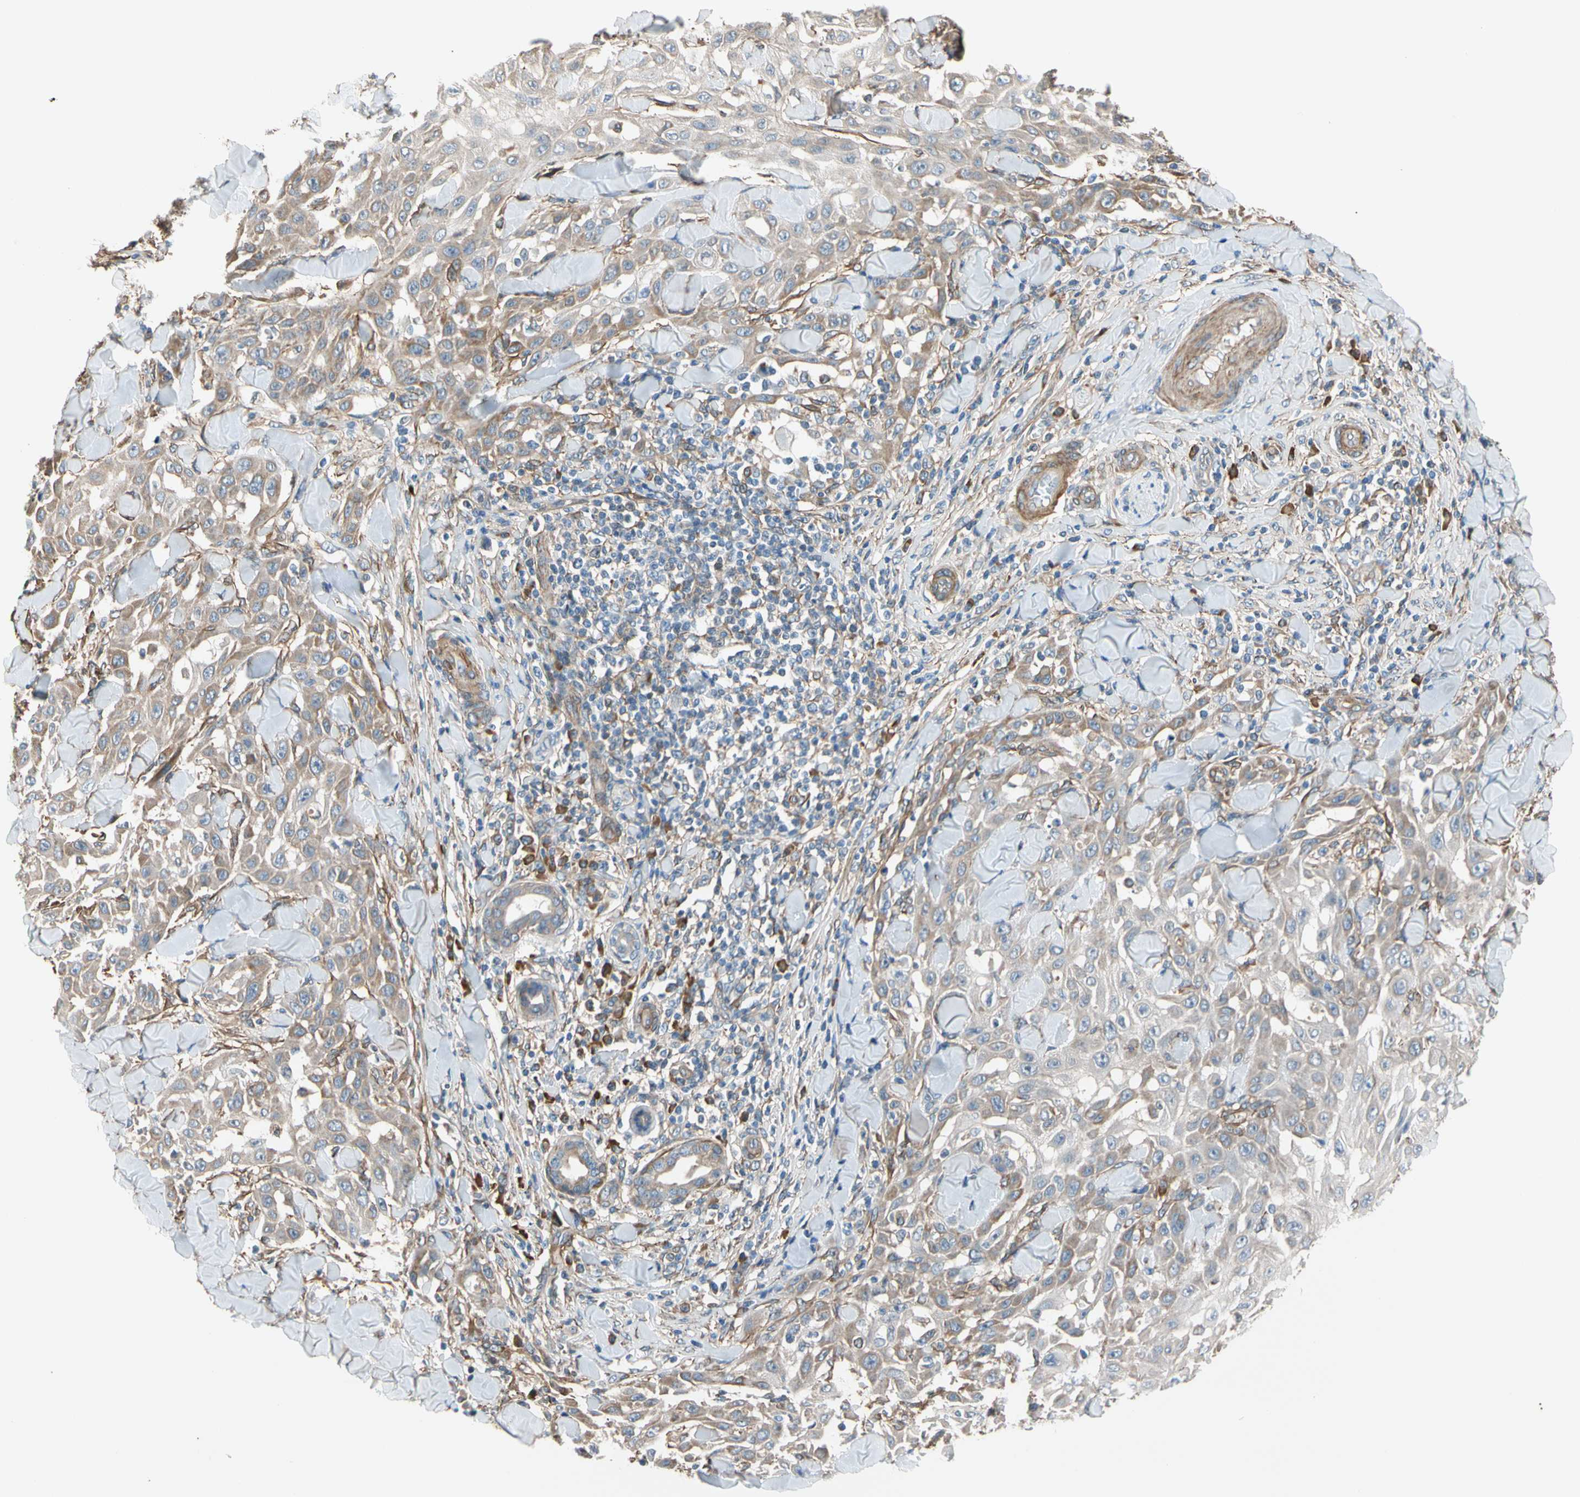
{"staining": {"intensity": "weak", "quantity": ">75%", "location": "cytoplasmic/membranous"}, "tissue": "skin cancer", "cell_type": "Tumor cells", "image_type": "cancer", "snomed": [{"axis": "morphology", "description": "Squamous cell carcinoma, NOS"}, {"axis": "topography", "description": "Skin"}], "caption": "Brown immunohistochemical staining in human skin cancer reveals weak cytoplasmic/membranous expression in approximately >75% of tumor cells.", "gene": "LIMK2", "patient": {"sex": "male", "age": 24}}